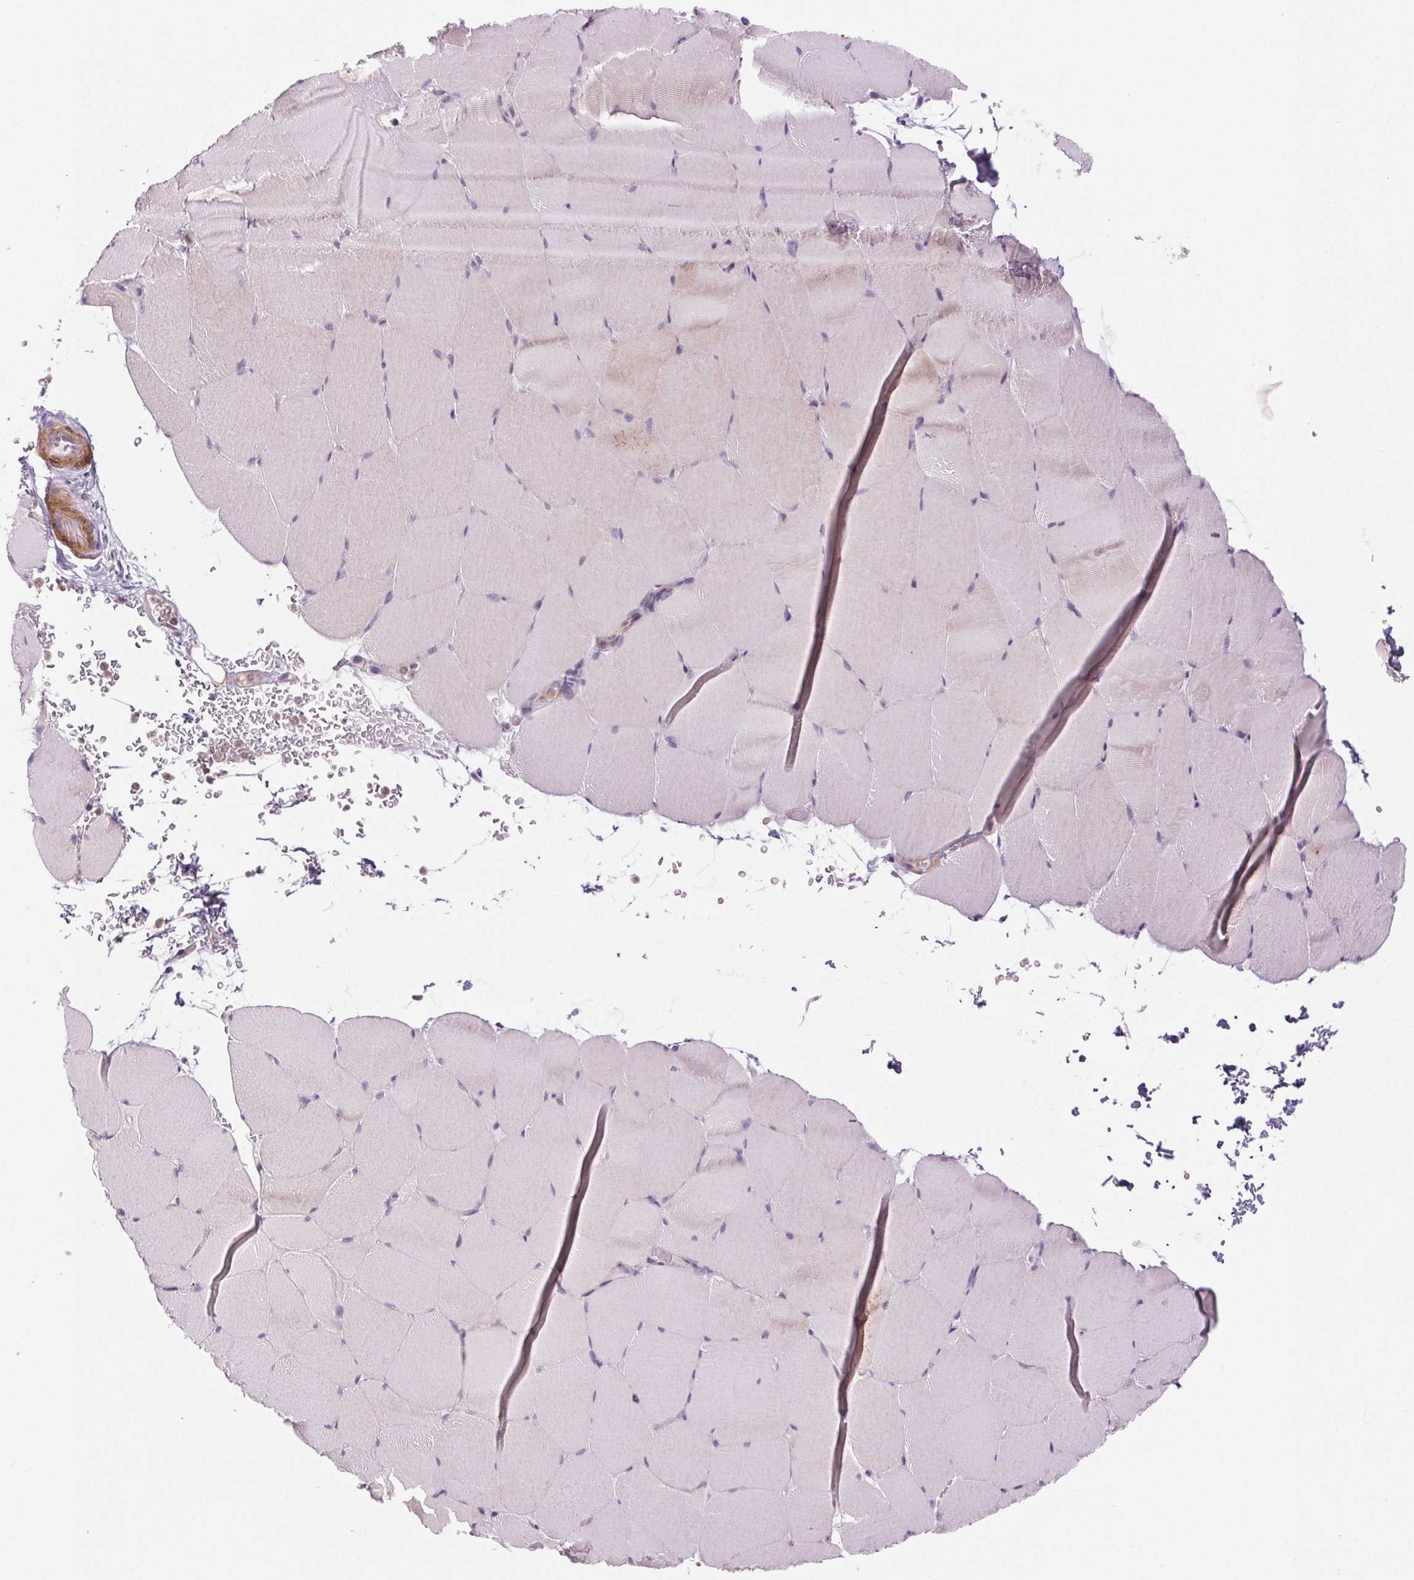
{"staining": {"intensity": "negative", "quantity": "none", "location": "none"}, "tissue": "skeletal muscle", "cell_type": "Myocytes", "image_type": "normal", "snomed": [{"axis": "morphology", "description": "Normal tissue, NOS"}, {"axis": "topography", "description": "Skeletal muscle"}], "caption": "Skeletal muscle stained for a protein using immunohistochemistry reveals no expression myocytes.", "gene": "HHLA2", "patient": {"sex": "female", "age": 37}}